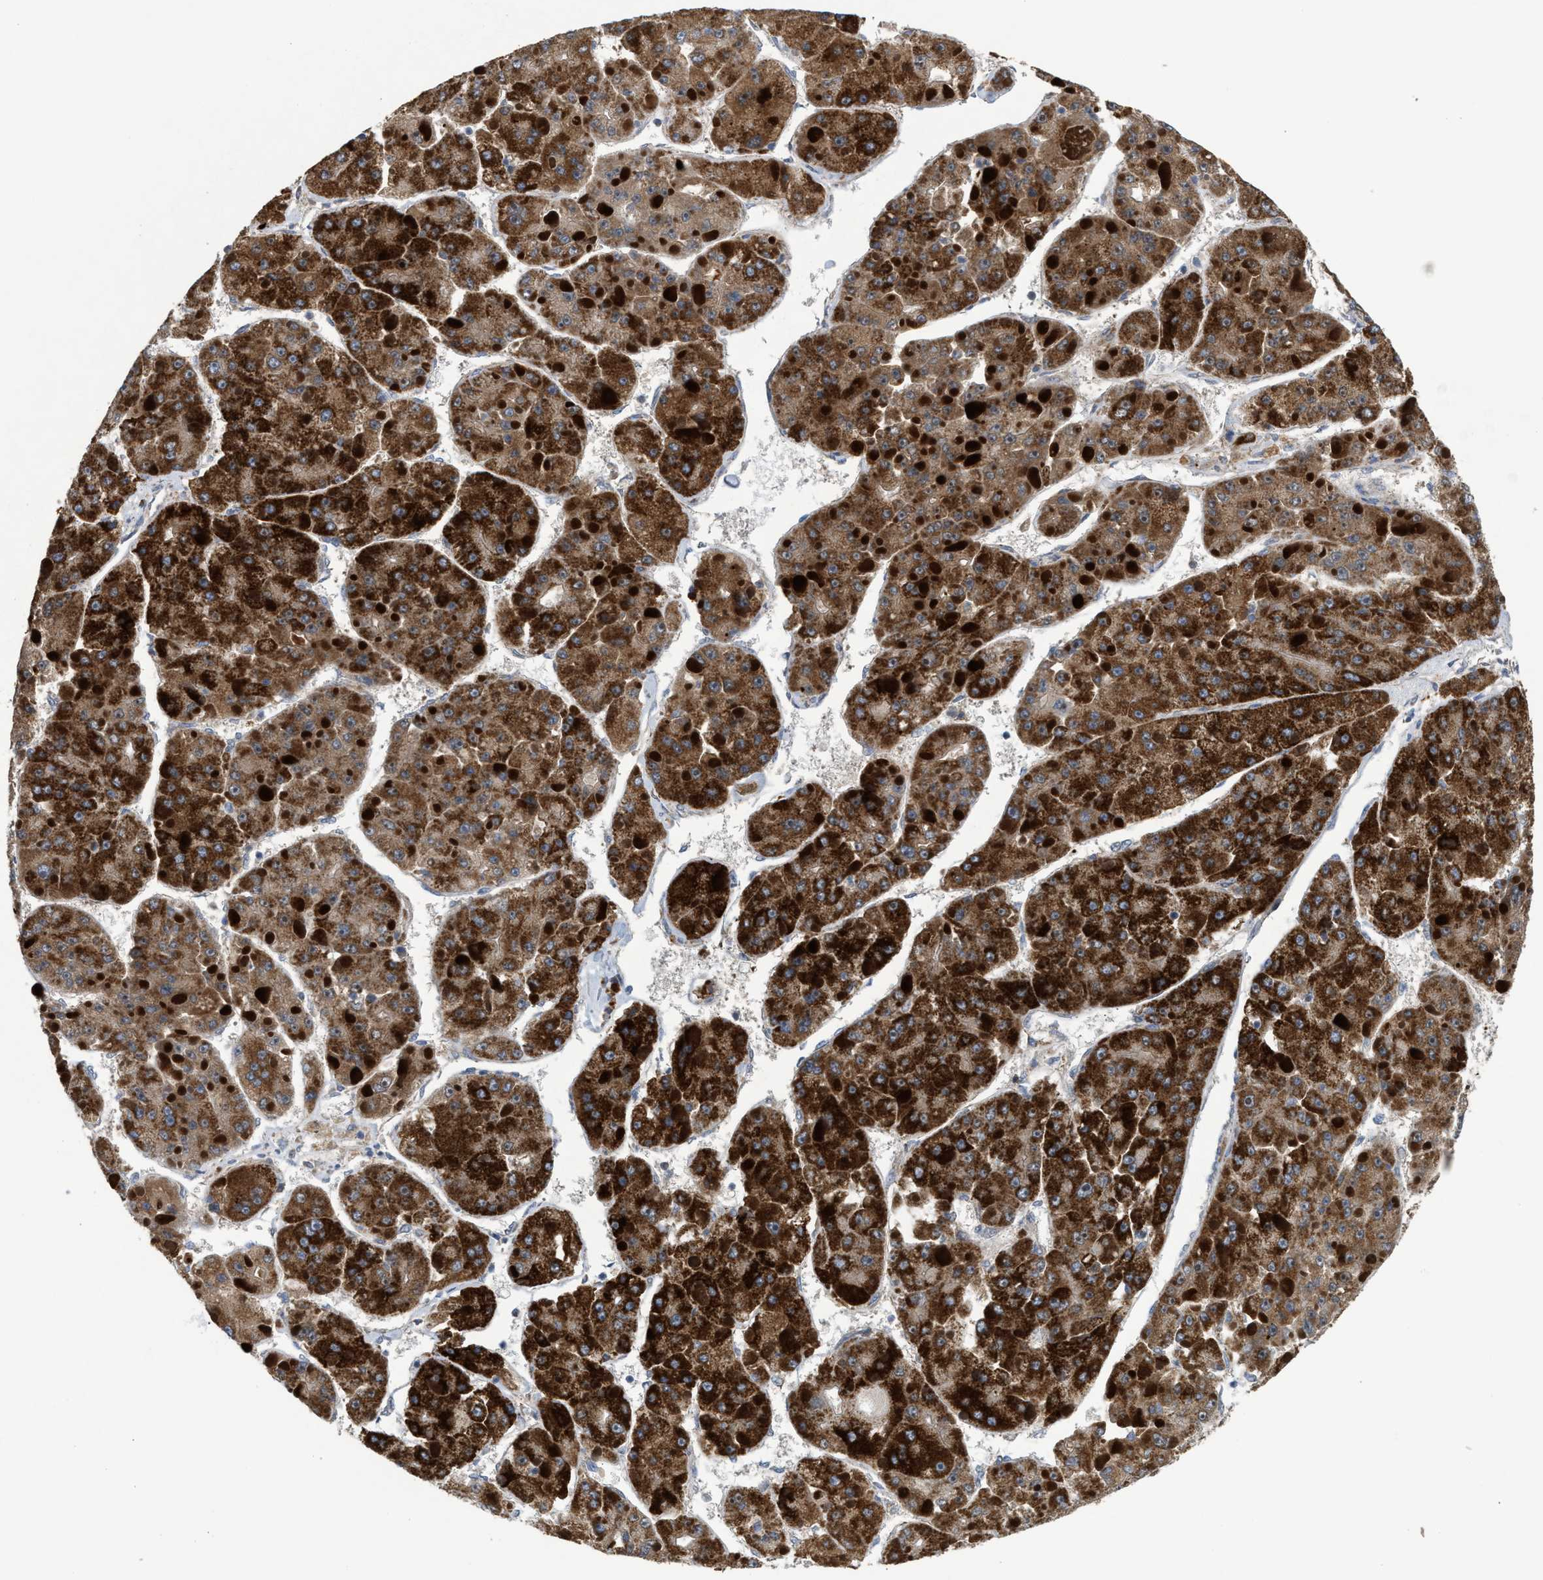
{"staining": {"intensity": "strong", "quantity": ">75%", "location": "cytoplasmic/membranous"}, "tissue": "liver cancer", "cell_type": "Tumor cells", "image_type": "cancer", "snomed": [{"axis": "morphology", "description": "Carcinoma, Hepatocellular, NOS"}, {"axis": "topography", "description": "Liver"}], "caption": "A photomicrograph of human hepatocellular carcinoma (liver) stained for a protein exhibits strong cytoplasmic/membranous brown staining in tumor cells. Immunohistochemistry (ihc) stains the protein in brown and the nuclei are stained blue.", "gene": "TACO1", "patient": {"sex": "female", "age": 73}}